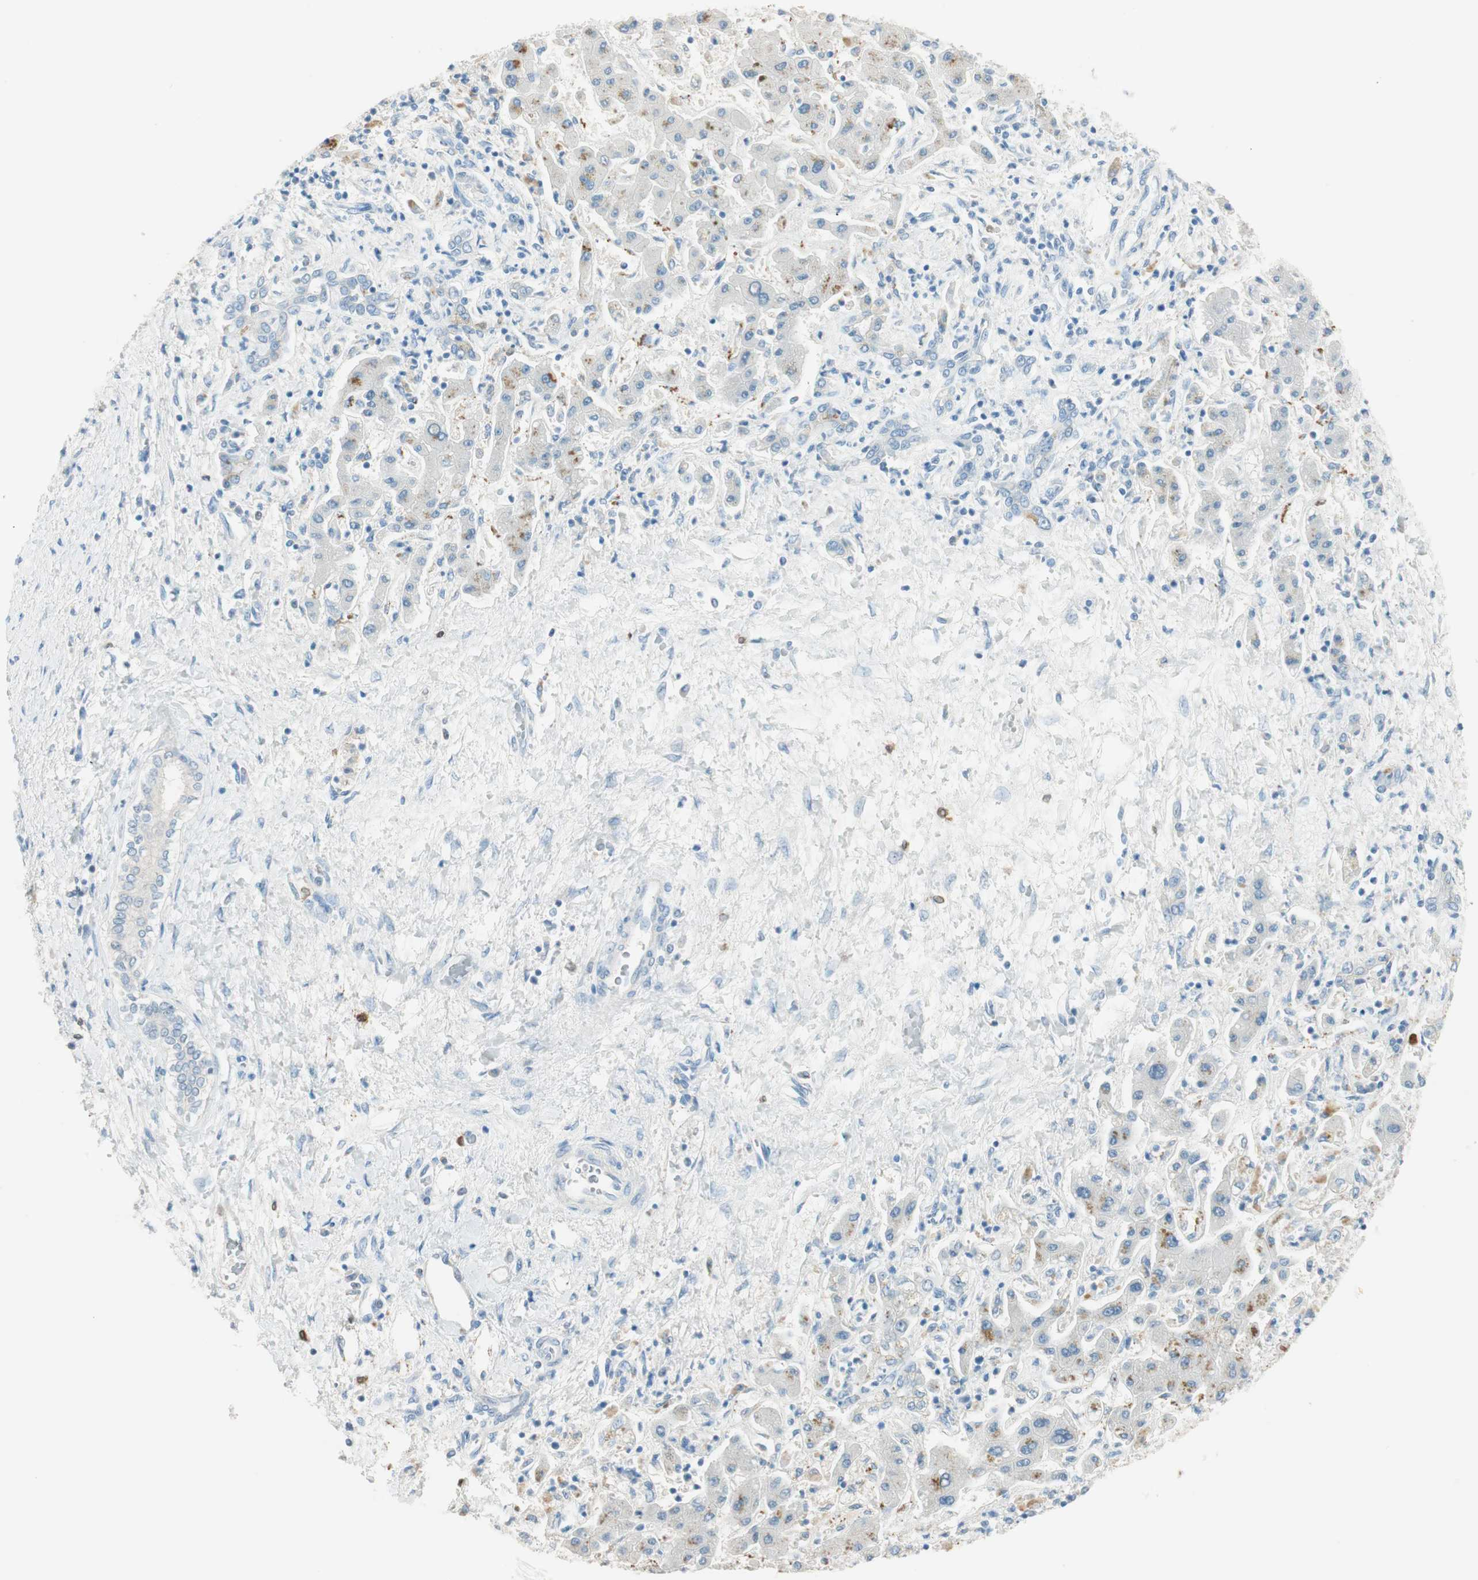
{"staining": {"intensity": "negative", "quantity": "none", "location": "none"}, "tissue": "liver cancer", "cell_type": "Tumor cells", "image_type": "cancer", "snomed": [{"axis": "morphology", "description": "Cholangiocarcinoma"}, {"axis": "topography", "description": "Liver"}], "caption": "This is a micrograph of immunohistochemistry staining of cholangiocarcinoma (liver), which shows no expression in tumor cells. (Immunohistochemistry (ihc), brightfield microscopy, high magnification).", "gene": "HPGD", "patient": {"sex": "male", "age": 50}}